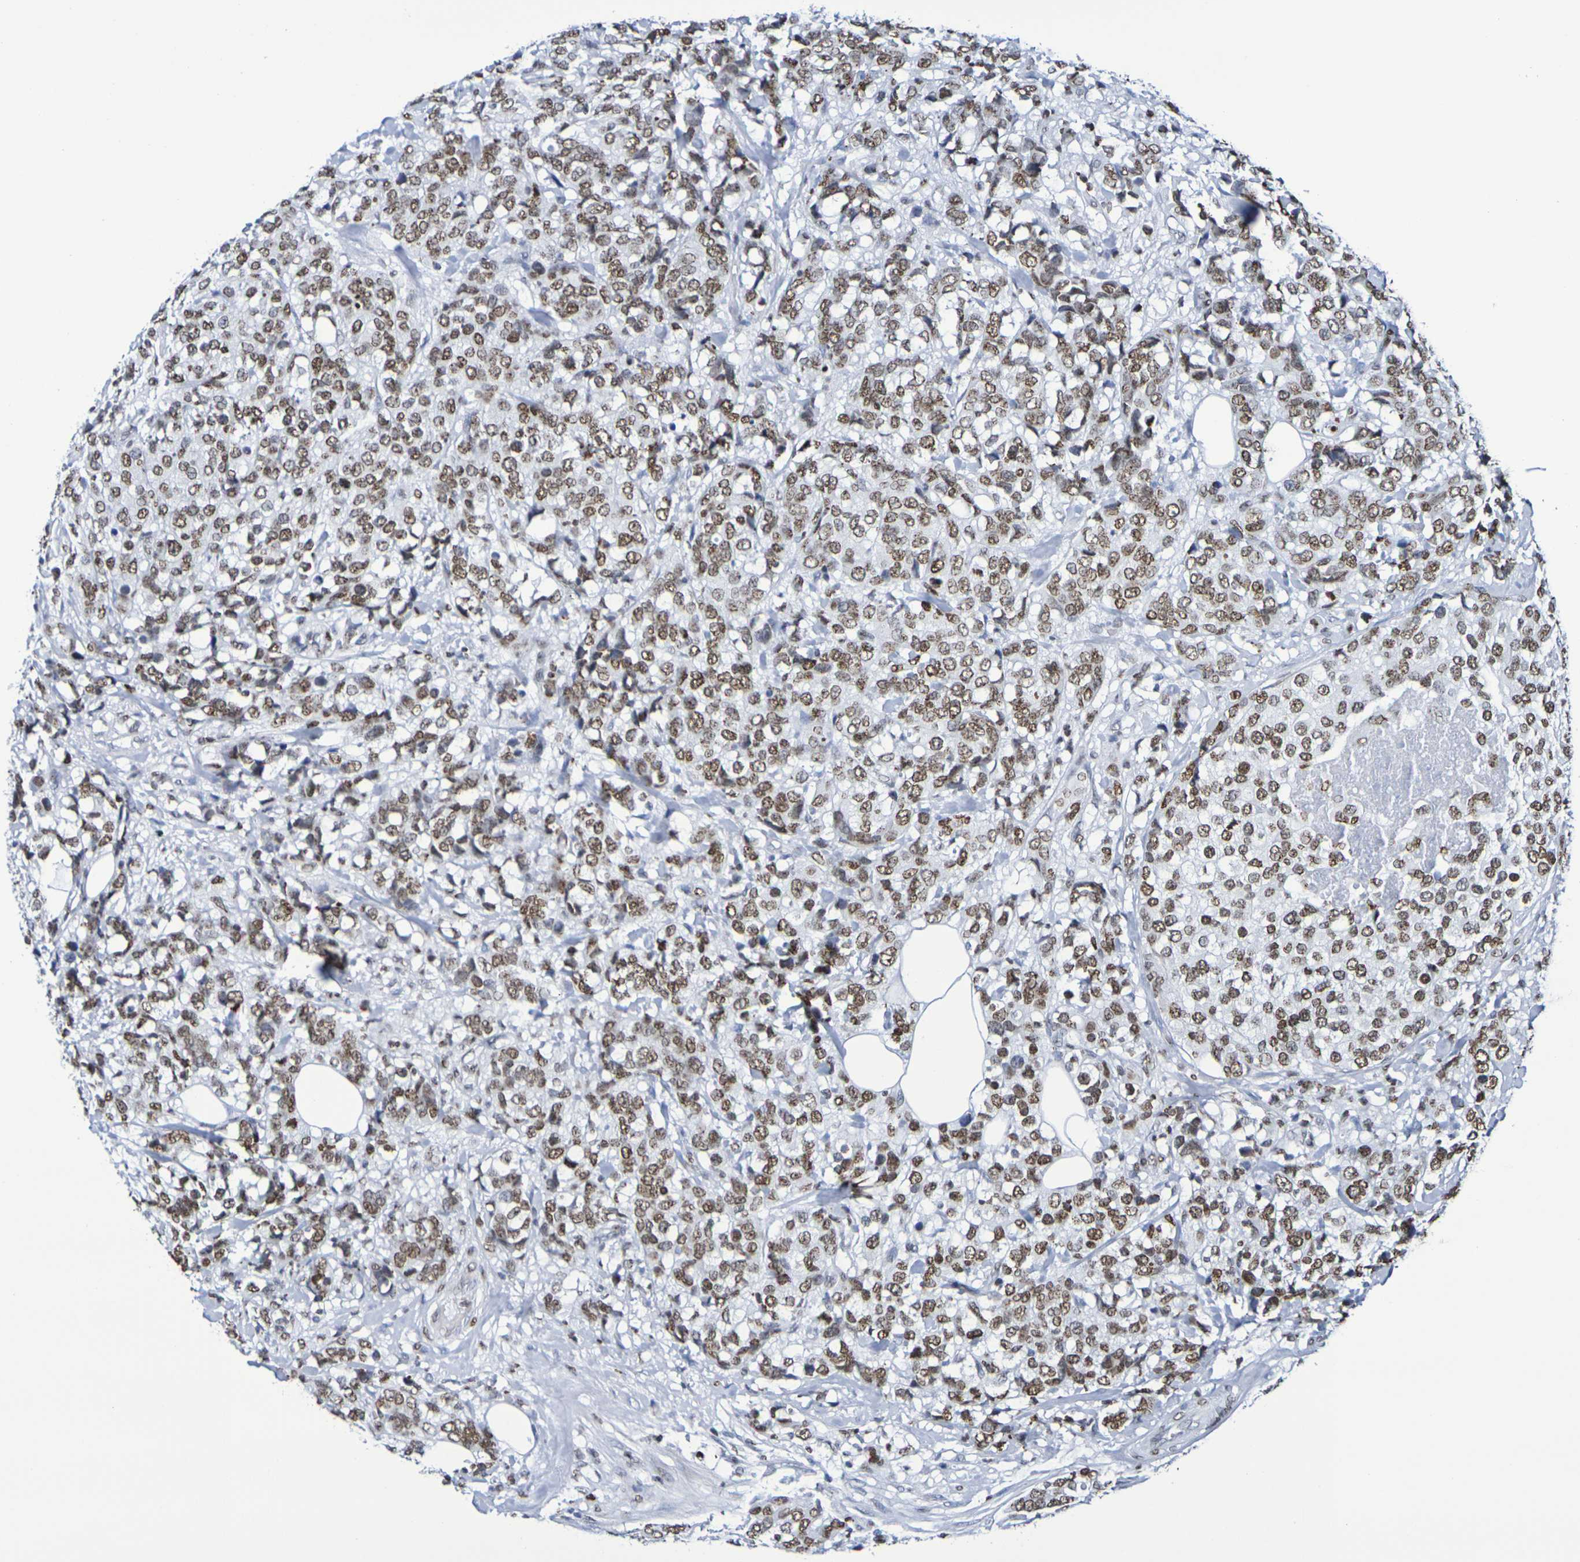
{"staining": {"intensity": "moderate", "quantity": ">75%", "location": "nuclear"}, "tissue": "breast cancer", "cell_type": "Tumor cells", "image_type": "cancer", "snomed": [{"axis": "morphology", "description": "Lobular carcinoma"}, {"axis": "topography", "description": "Breast"}], "caption": "A photomicrograph of human breast cancer stained for a protein exhibits moderate nuclear brown staining in tumor cells.", "gene": "H1-5", "patient": {"sex": "female", "age": 59}}